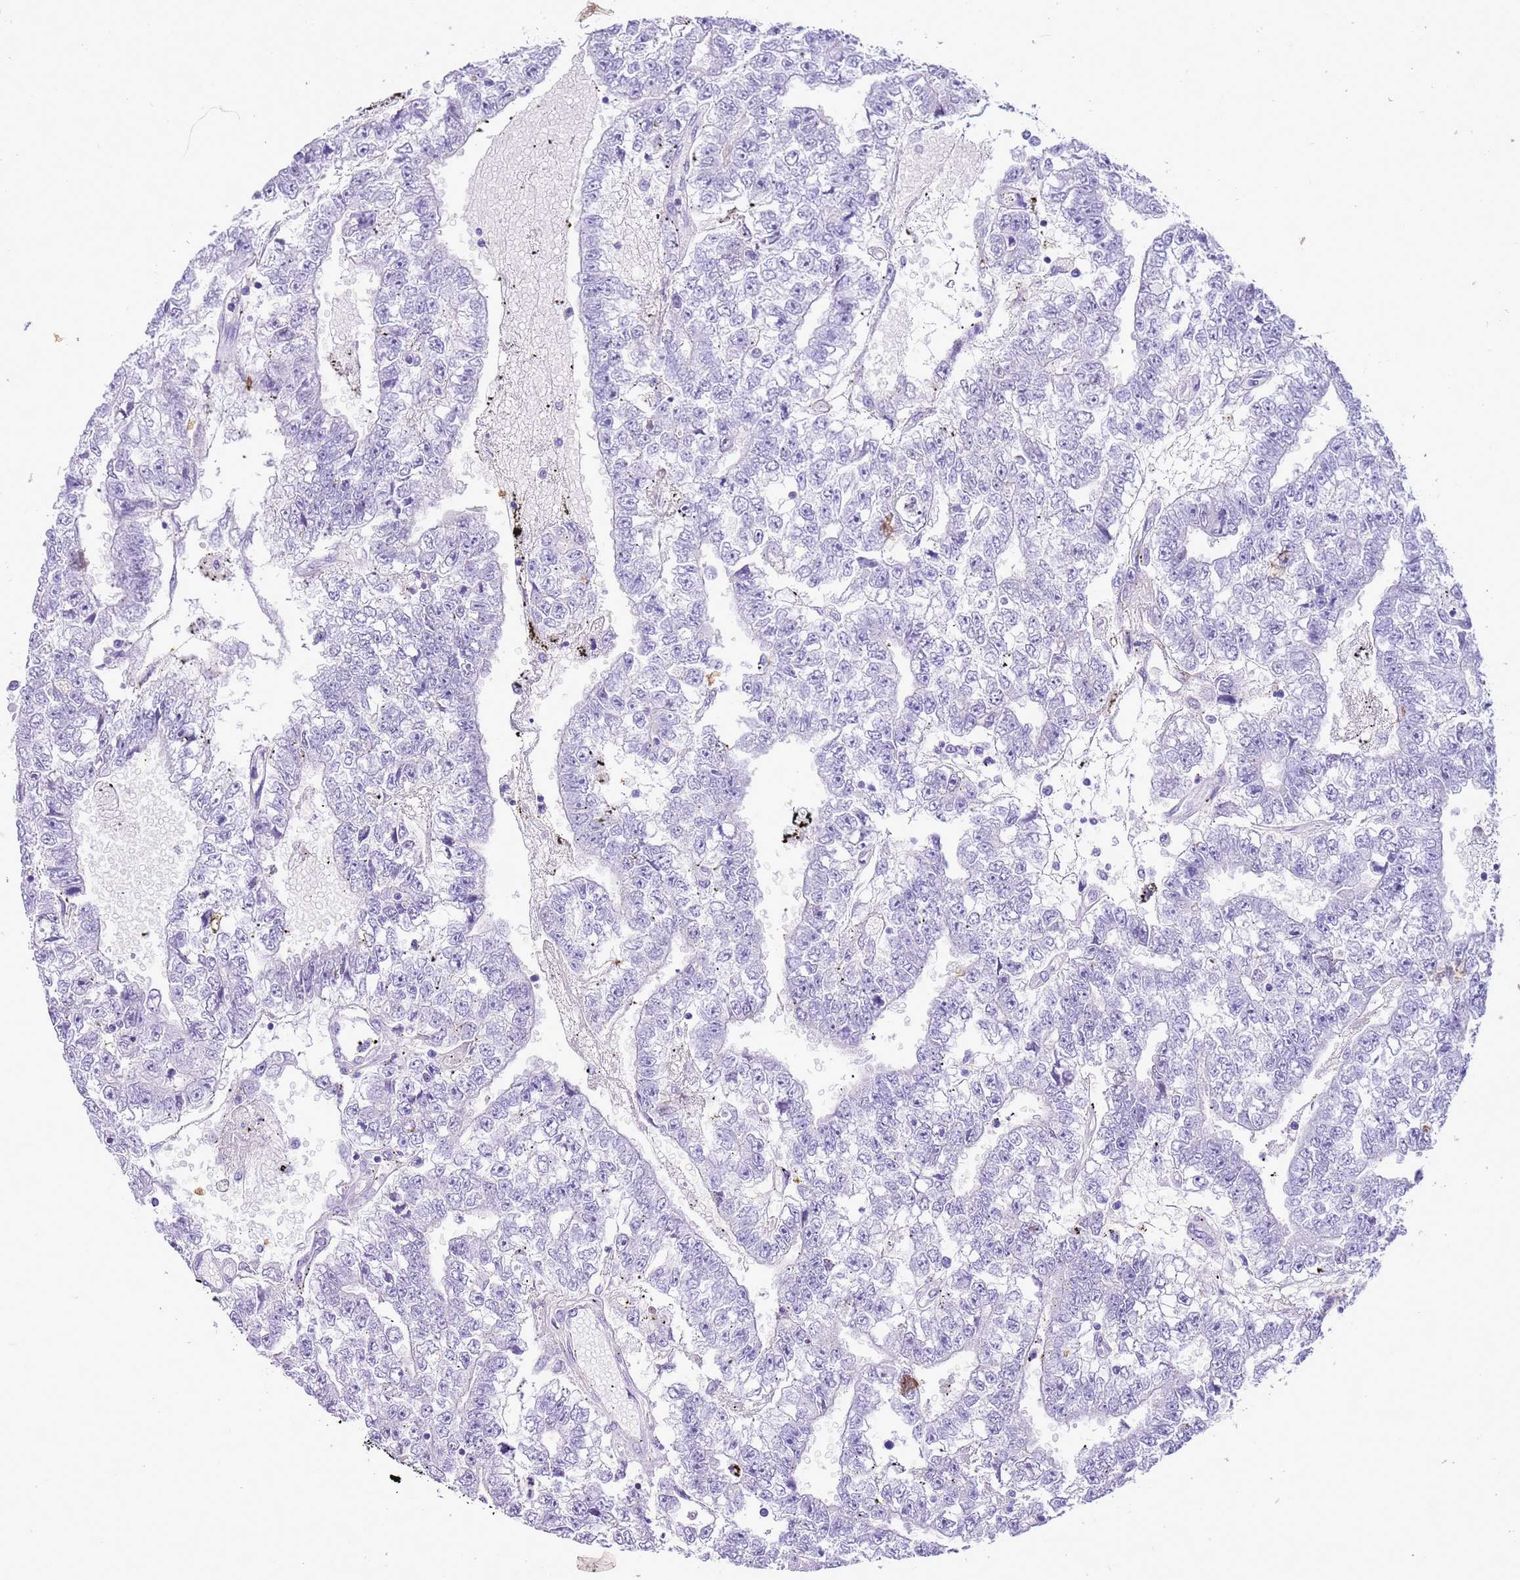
{"staining": {"intensity": "negative", "quantity": "none", "location": "none"}, "tissue": "testis cancer", "cell_type": "Tumor cells", "image_type": "cancer", "snomed": [{"axis": "morphology", "description": "Carcinoma, Embryonal, NOS"}, {"axis": "topography", "description": "Testis"}], "caption": "This is an immunohistochemistry (IHC) image of human testis cancer (embryonal carcinoma). There is no expression in tumor cells.", "gene": "TBC1D10B", "patient": {"sex": "male", "age": 25}}